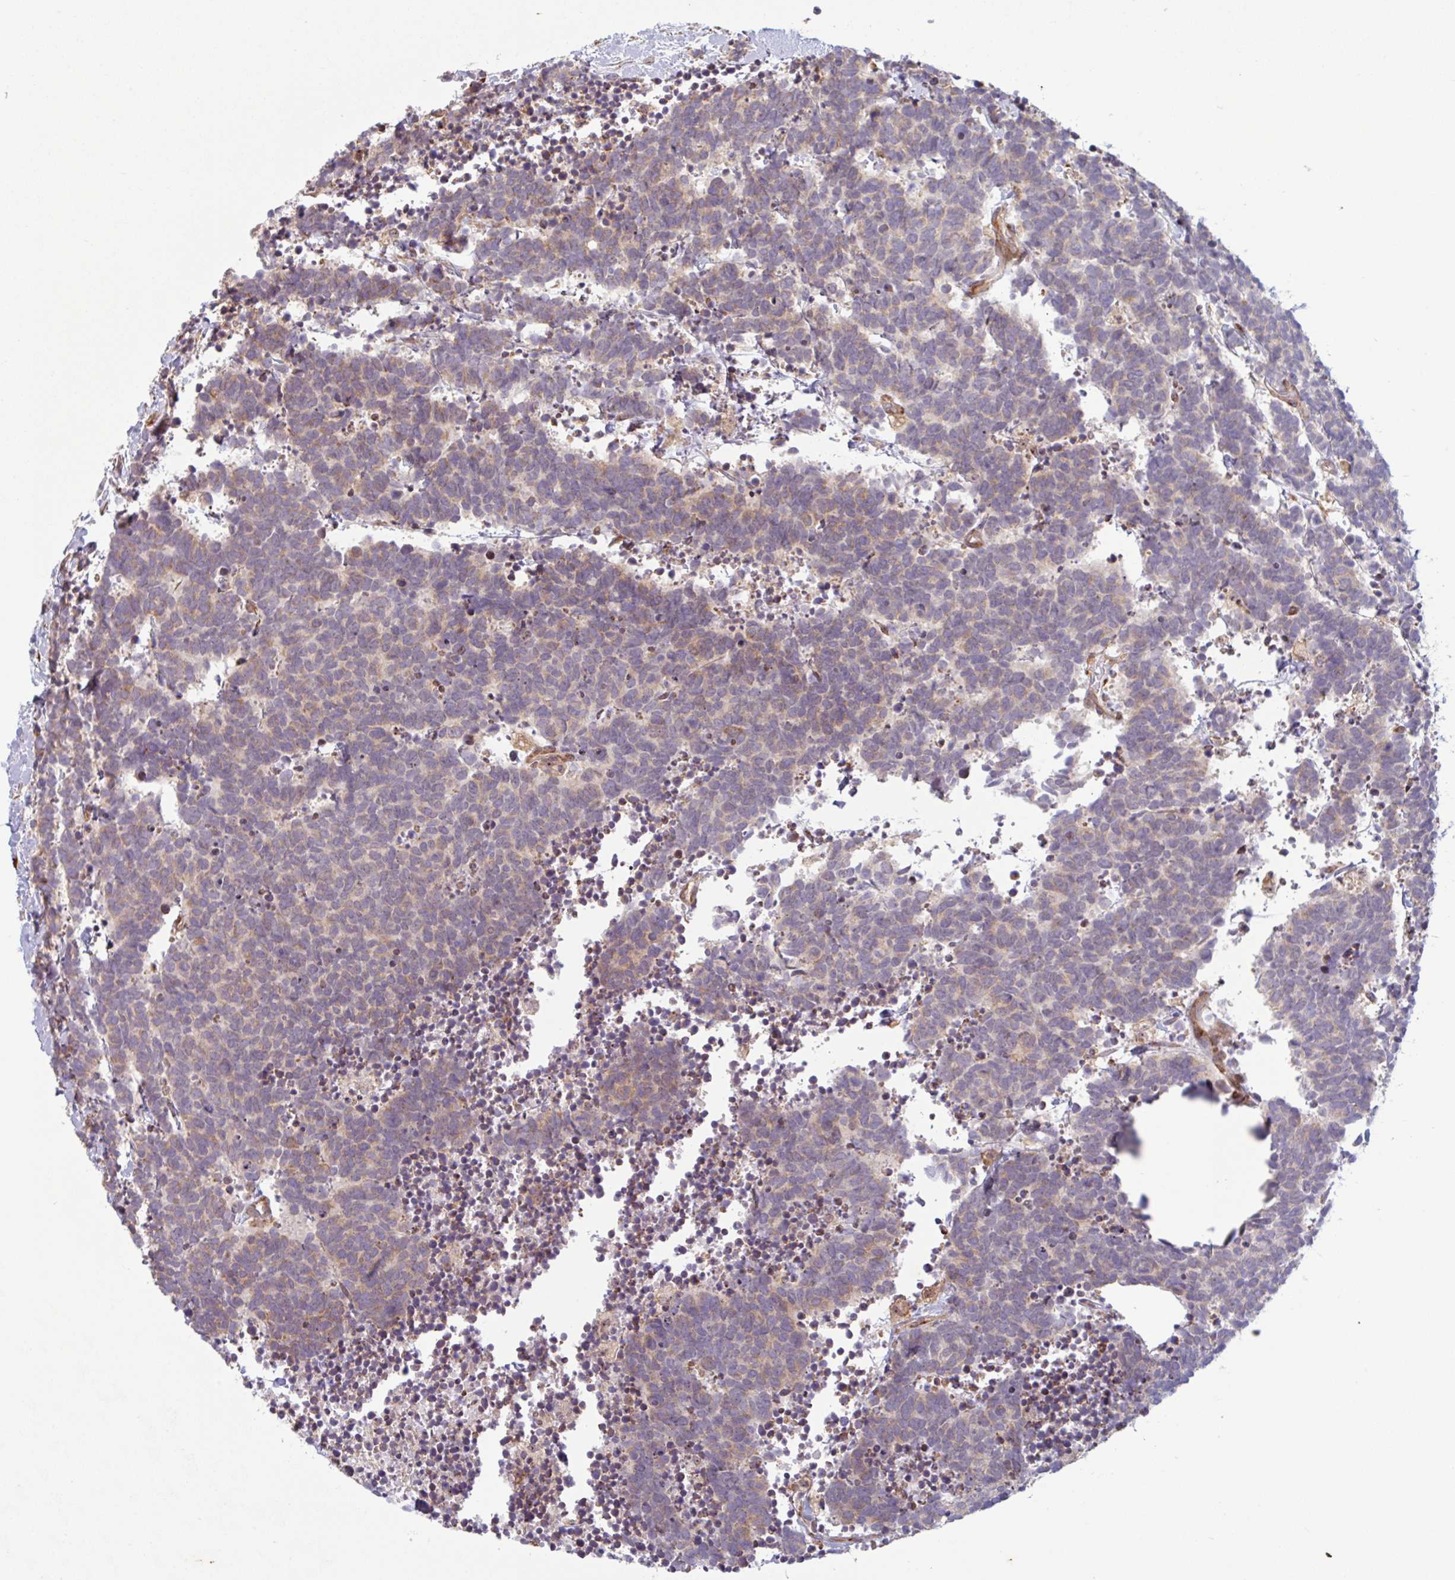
{"staining": {"intensity": "weak", "quantity": "25%-75%", "location": "cytoplasmic/membranous"}, "tissue": "carcinoid", "cell_type": "Tumor cells", "image_type": "cancer", "snomed": [{"axis": "morphology", "description": "Carcinoma, NOS"}, {"axis": "morphology", "description": "Carcinoid, malignant, NOS"}, {"axis": "topography", "description": "Prostate"}], "caption": "Weak cytoplasmic/membranous expression is present in about 25%-75% of tumor cells in carcinoma.", "gene": "RIT1", "patient": {"sex": "male", "age": 57}}